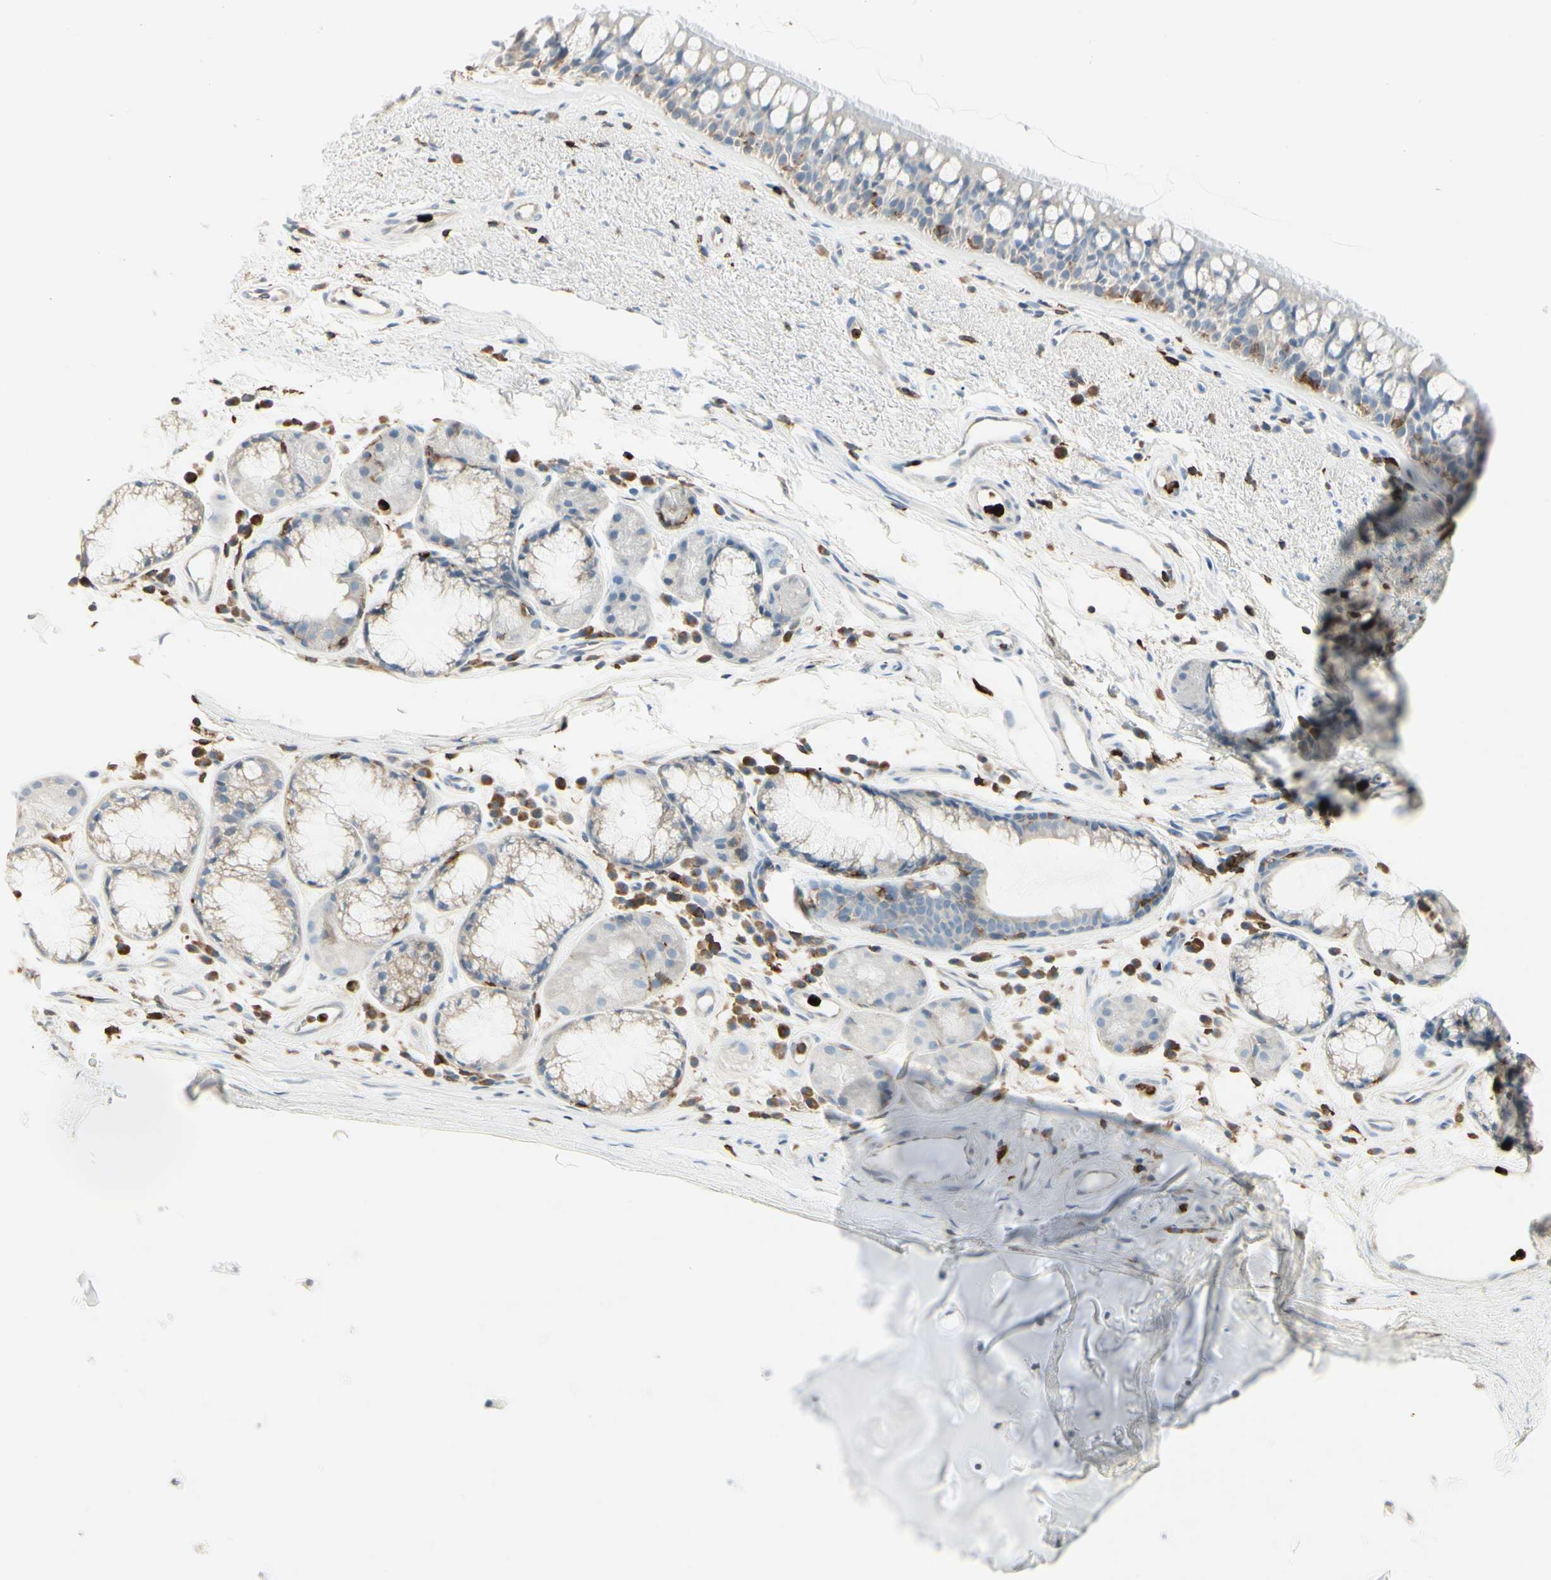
{"staining": {"intensity": "weak", "quantity": "25%-75%", "location": "cytoplasmic/membranous"}, "tissue": "bronchus", "cell_type": "Respiratory epithelial cells", "image_type": "normal", "snomed": [{"axis": "morphology", "description": "Normal tissue, NOS"}, {"axis": "topography", "description": "Bronchus"}], "caption": "Bronchus stained with IHC displays weak cytoplasmic/membranous expression in approximately 25%-75% of respiratory epithelial cells.", "gene": "ITGB2", "patient": {"sex": "female", "age": 54}}